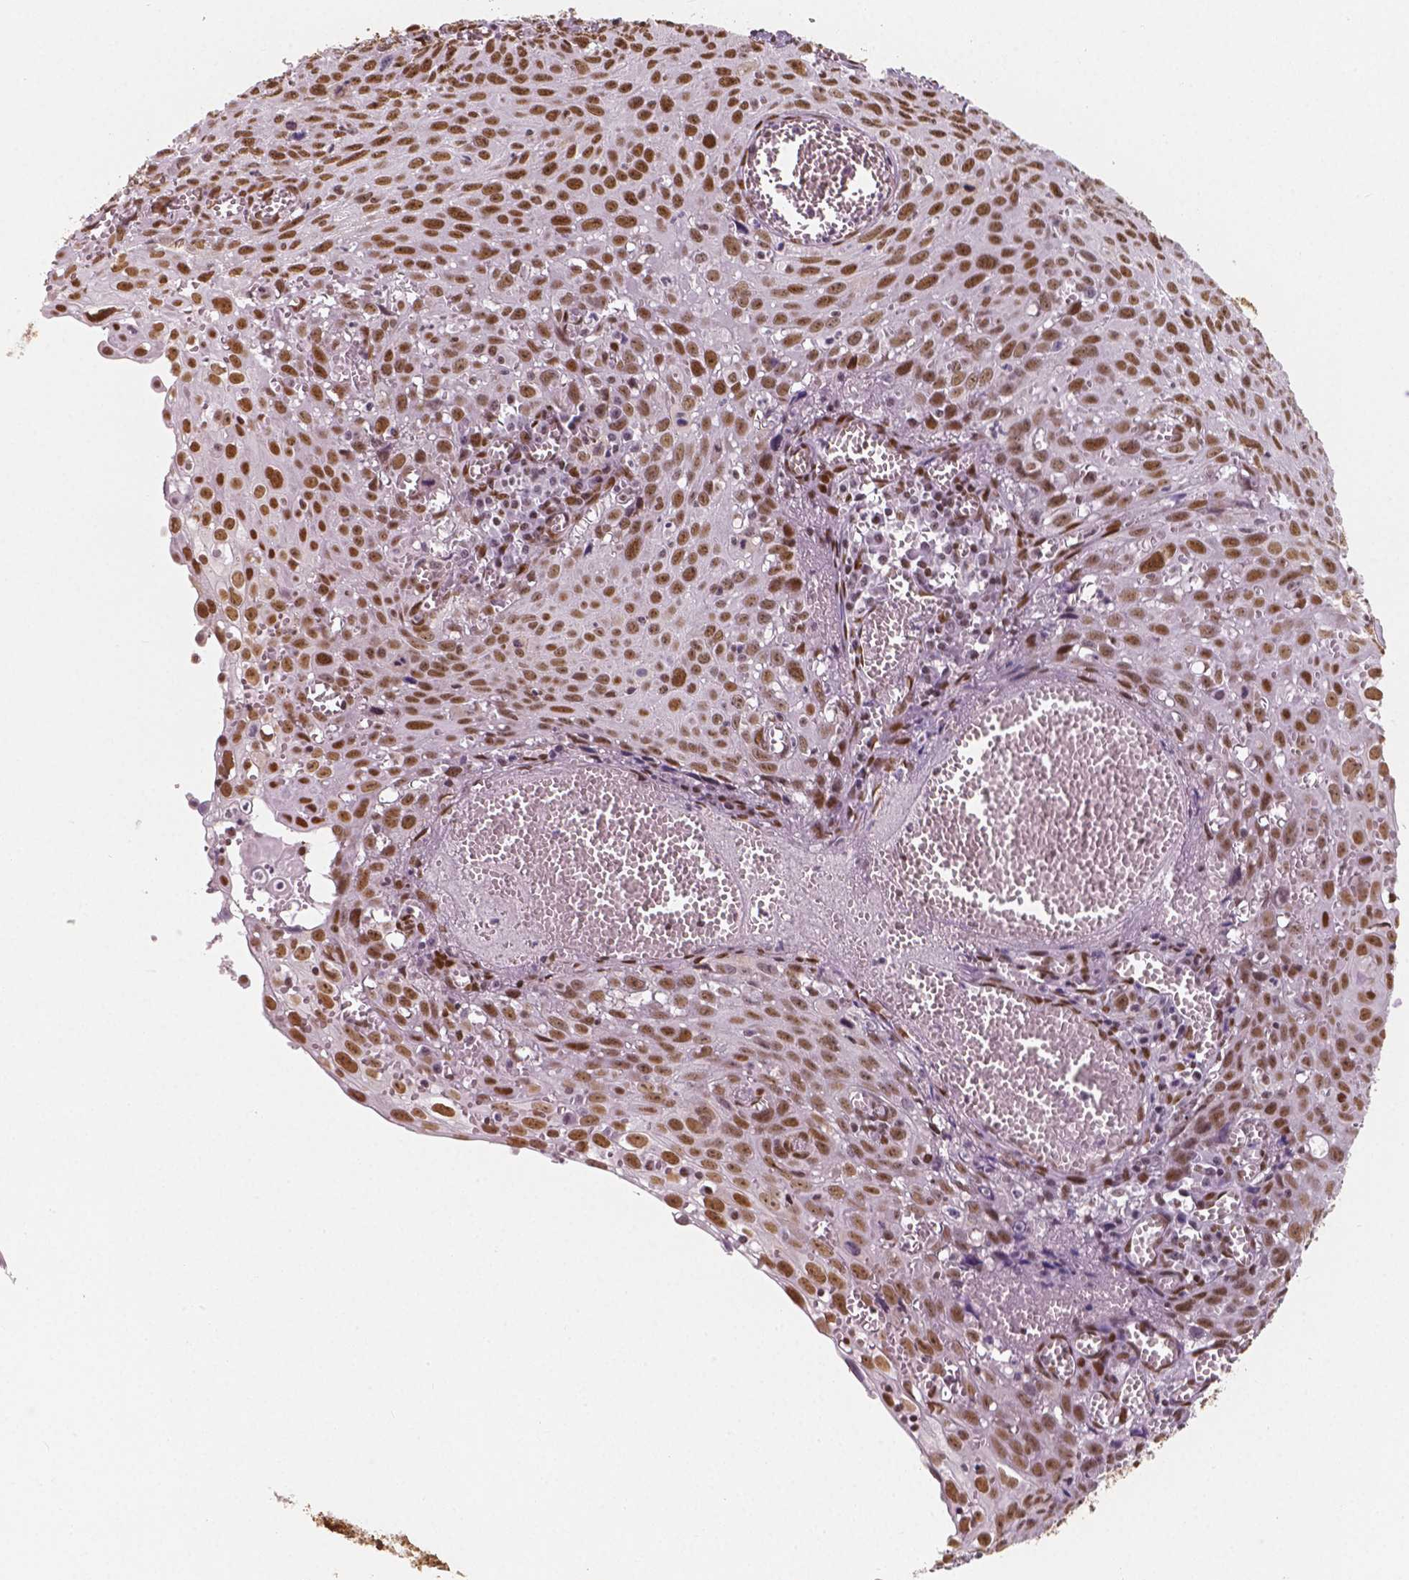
{"staining": {"intensity": "moderate", "quantity": ">75%", "location": "nuclear"}, "tissue": "cervical cancer", "cell_type": "Tumor cells", "image_type": "cancer", "snomed": [{"axis": "morphology", "description": "Squamous cell carcinoma, NOS"}, {"axis": "topography", "description": "Cervix"}], "caption": "An IHC micrograph of tumor tissue is shown. Protein staining in brown labels moderate nuclear positivity in cervical cancer (squamous cell carcinoma) within tumor cells.", "gene": "NUCKS1", "patient": {"sex": "female", "age": 38}}